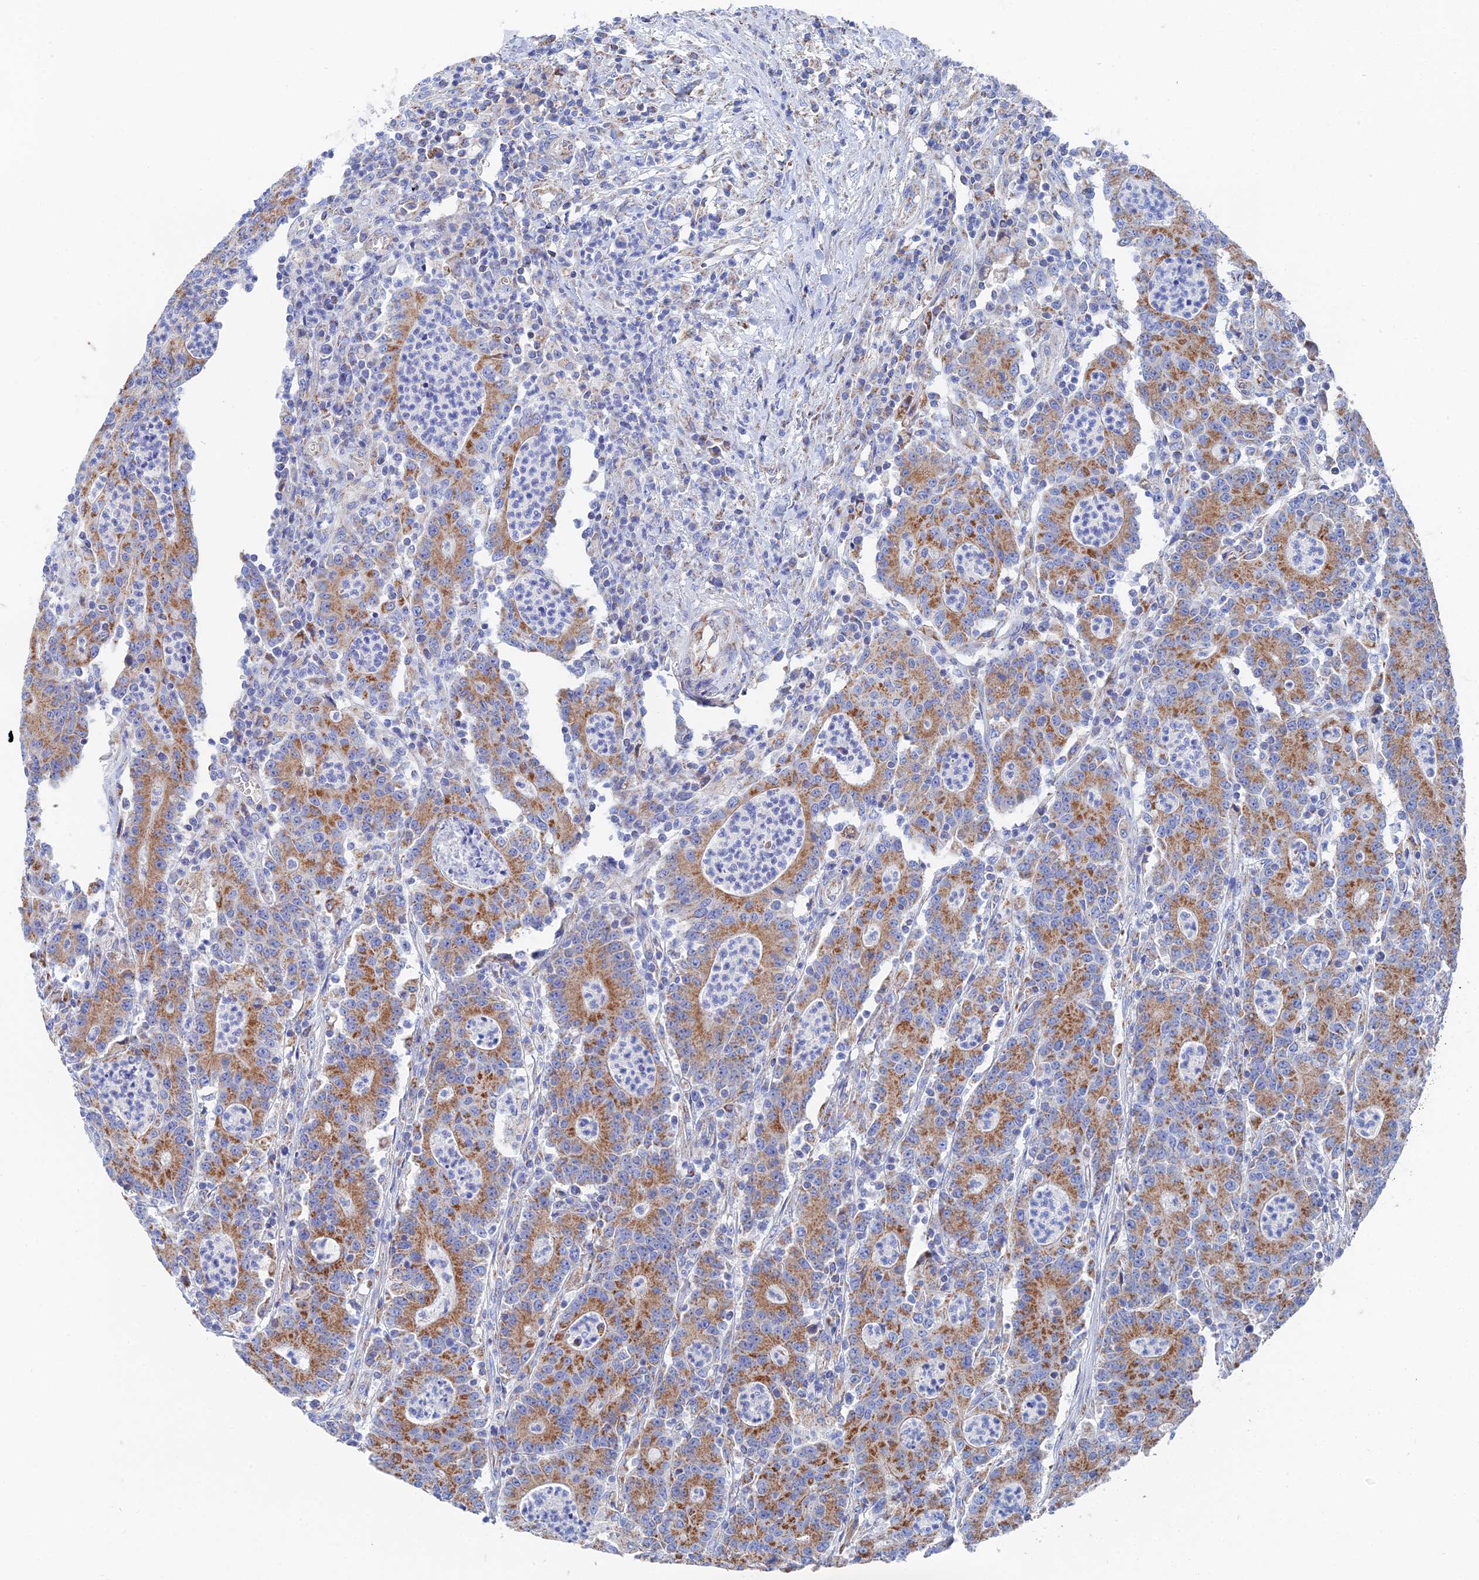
{"staining": {"intensity": "moderate", "quantity": ">75%", "location": "cytoplasmic/membranous"}, "tissue": "colorectal cancer", "cell_type": "Tumor cells", "image_type": "cancer", "snomed": [{"axis": "morphology", "description": "Adenocarcinoma, NOS"}, {"axis": "topography", "description": "Colon"}], "caption": "Protein staining displays moderate cytoplasmic/membranous staining in about >75% of tumor cells in adenocarcinoma (colorectal).", "gene": "IFT80", "patient": {"sex": "male", "age": 83}}